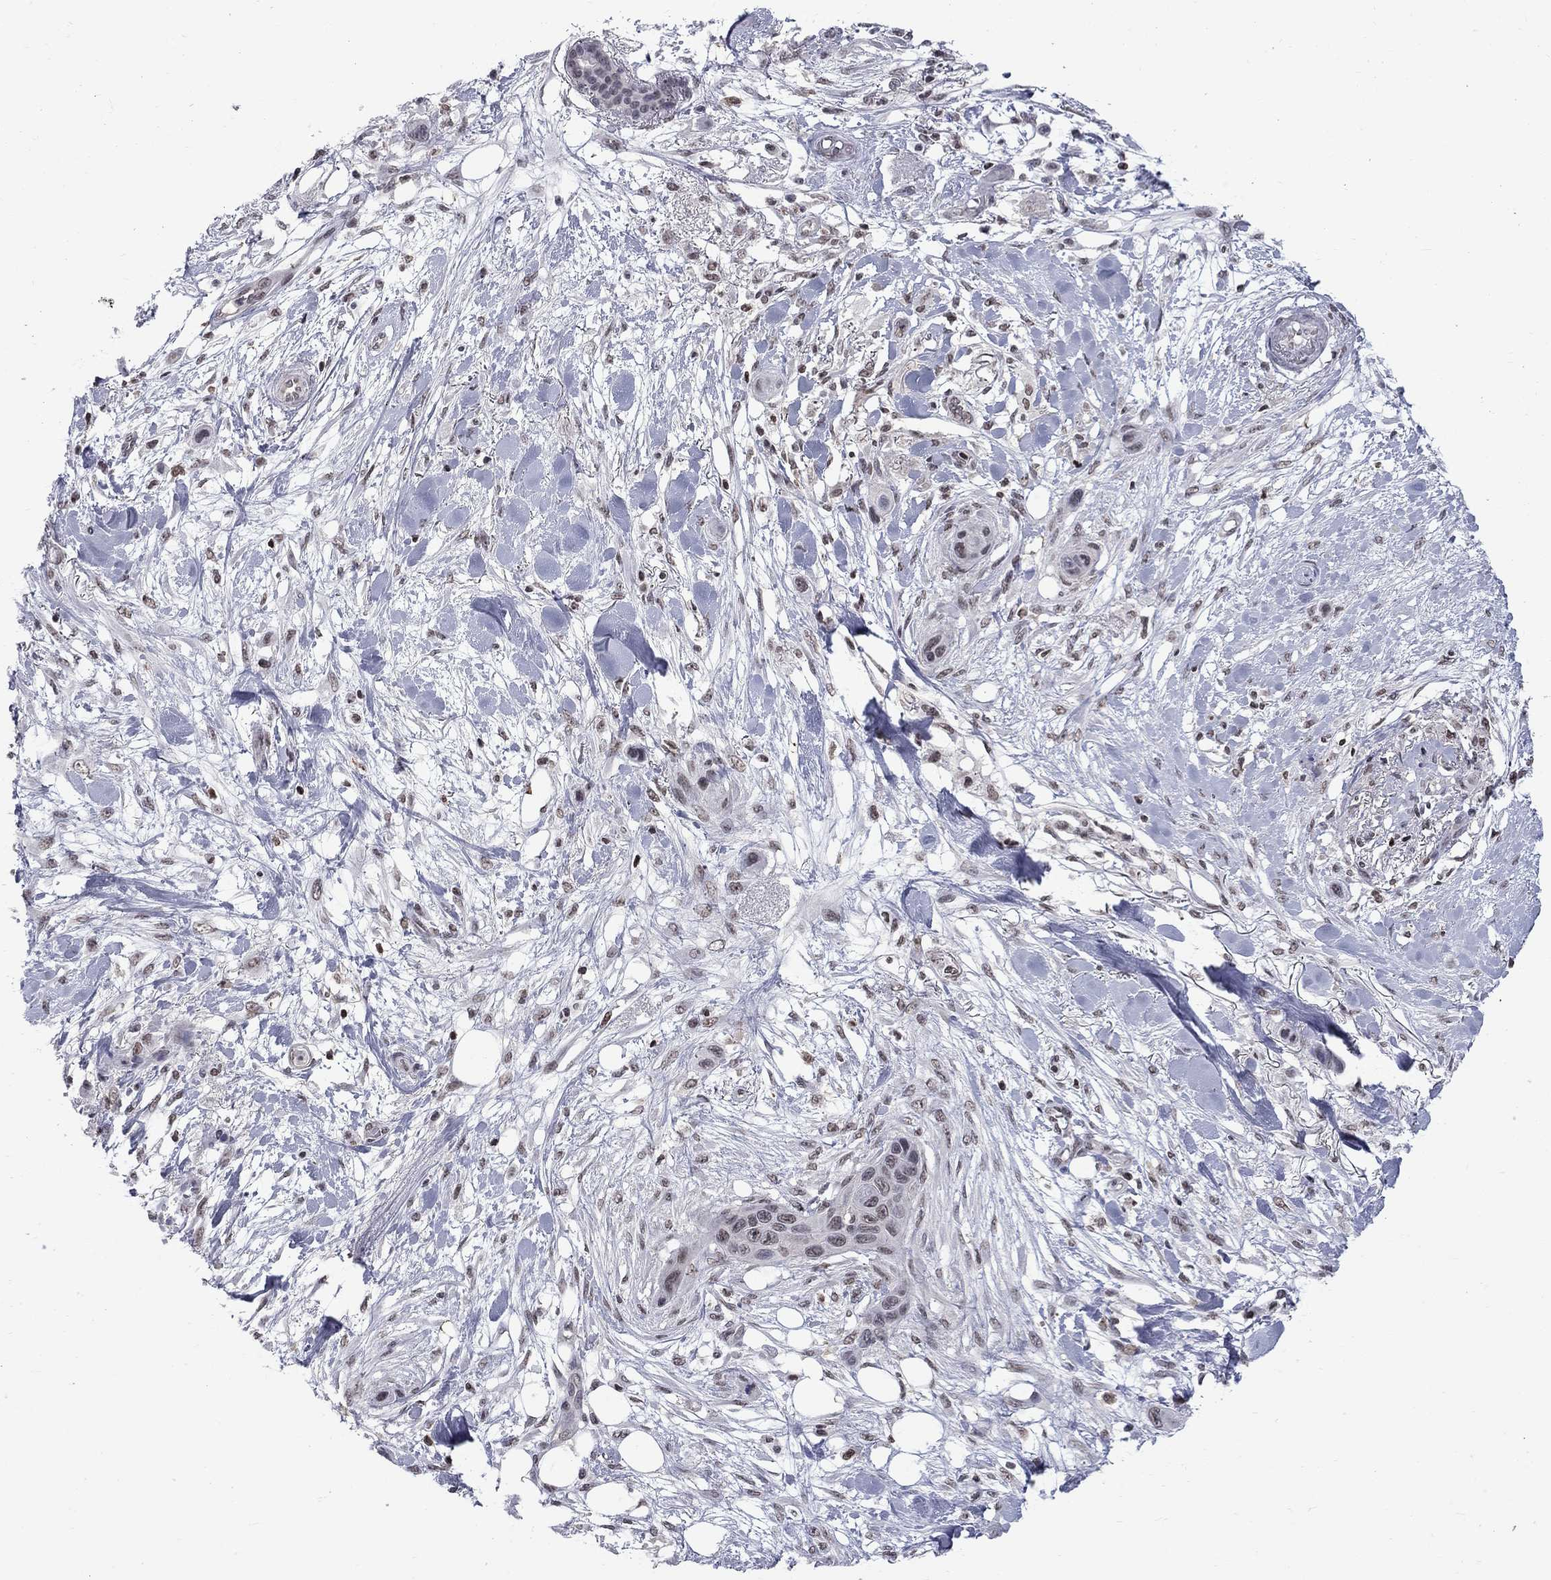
{"staining": {"intensity": "negative", "quantity": "none", "location": "none"}, "tissue": "skin cancer", "cell_type": "Tumor cells", "image_type": "cancer", "snomed": [{"axis": "morphology", "description": "Squamous cell carcinoma, NOS"}, {"axis": "topography", "description": "Skin"}], "caption": "A high-resolution image shows IHC staining of skin squamous cell carcinoma, which displays no significant staining in tumor cells. The staining is performed using DAB brown chromogen with nuclei counter-stained in using hematoxylin.", "gene": "RFWD3", "patient": {"sex": "male", "age": 79}}